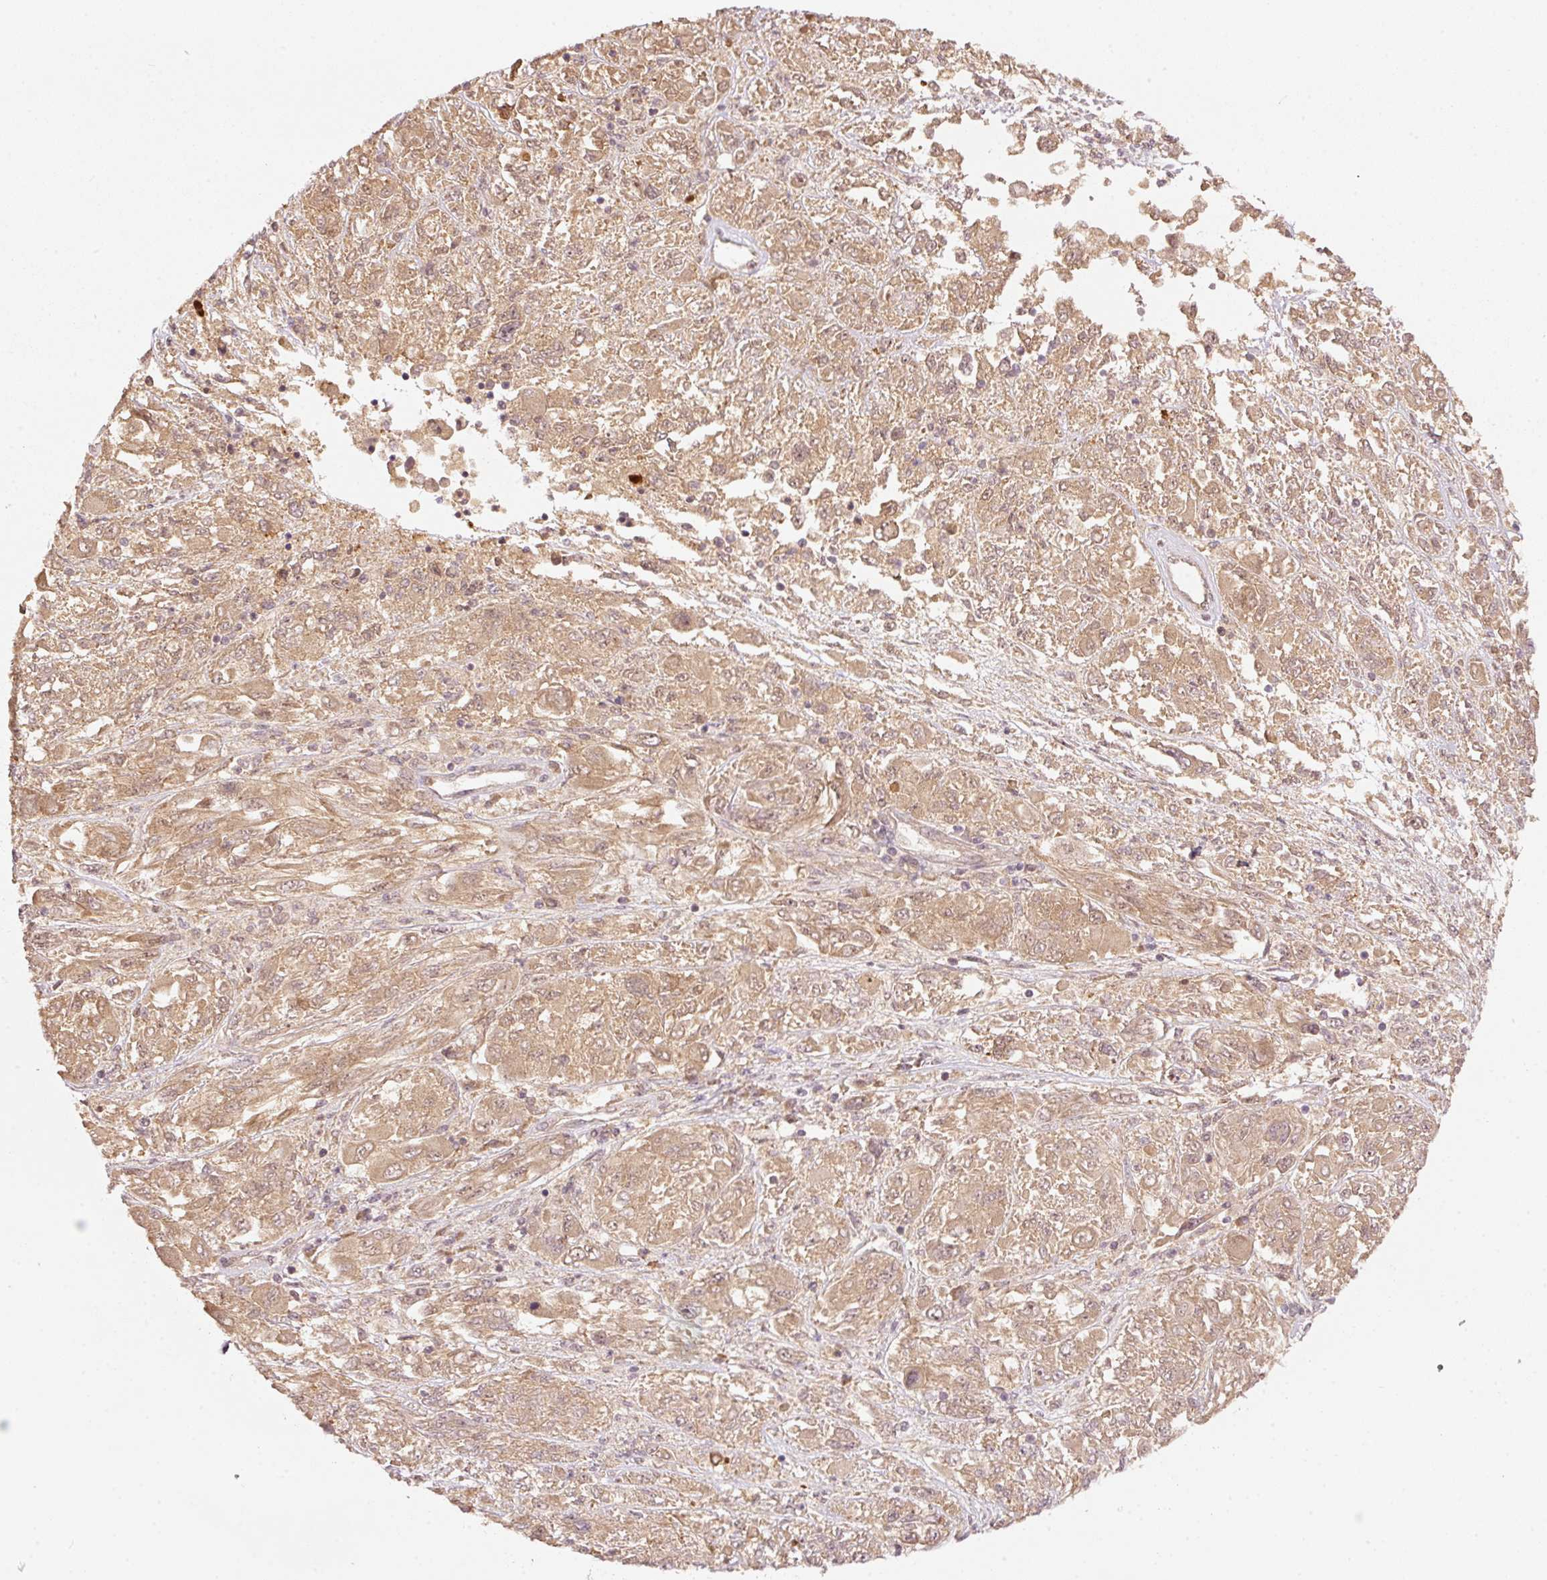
{"staining": {"intensity": "moderate", "quantity": ">75%", "location": "cytoplasmic/membranous,nuclear"}, "tissue": "melanoma", "cell_type": "Tumor cells", "image_type": "cancer", "snomed": [{"axis": "morphology", "description": "Malignant melanoma, NOS"}, {"axis": "topography", "description": "Skin"}], "caption": "Tumor cells reveal medium levels of moderate cytoplasmic/membranous and nuclear positivity in approximately >75% of cells in human melanoma.", "gene": "PCDHB1", "patient": {"sex": "female", "age": 91}}